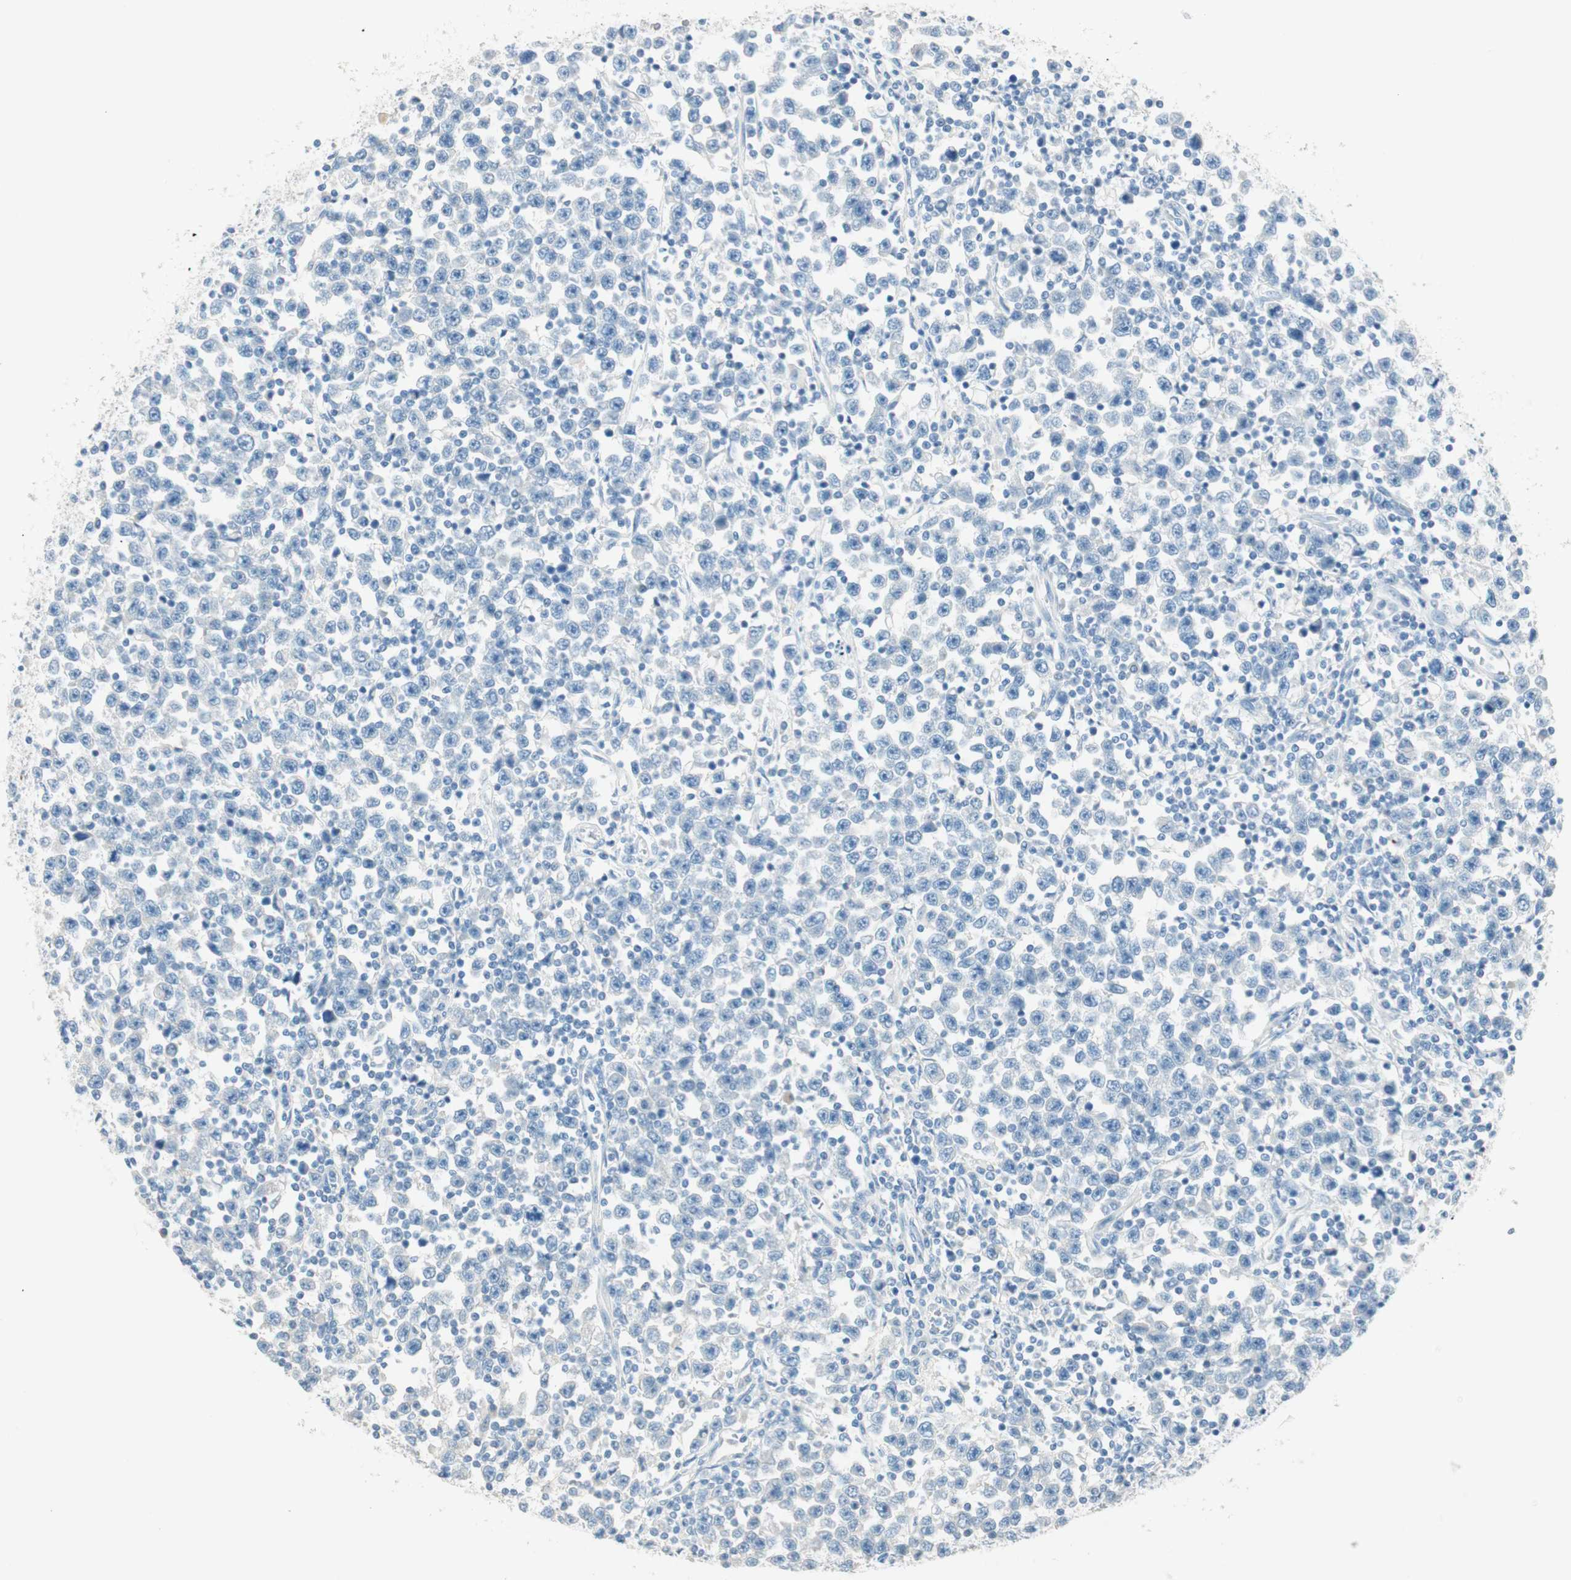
{"staining": {"intensity": "negative", "quantity": "none", "location": "none"}, "tissue": "testis cancer", "cell_type": "Tumor cells", "image_type": "cancer", "snomed": [{"axis": "morphology", "description": "Seminoma, NOS"}, {"axis": "topography", "description": "Testis"}], "caption": "Tumor cells show no significant protein positivity in testis cancer.", "gene": "HPGD", "patient": {"sex": "male", "age": 43}}